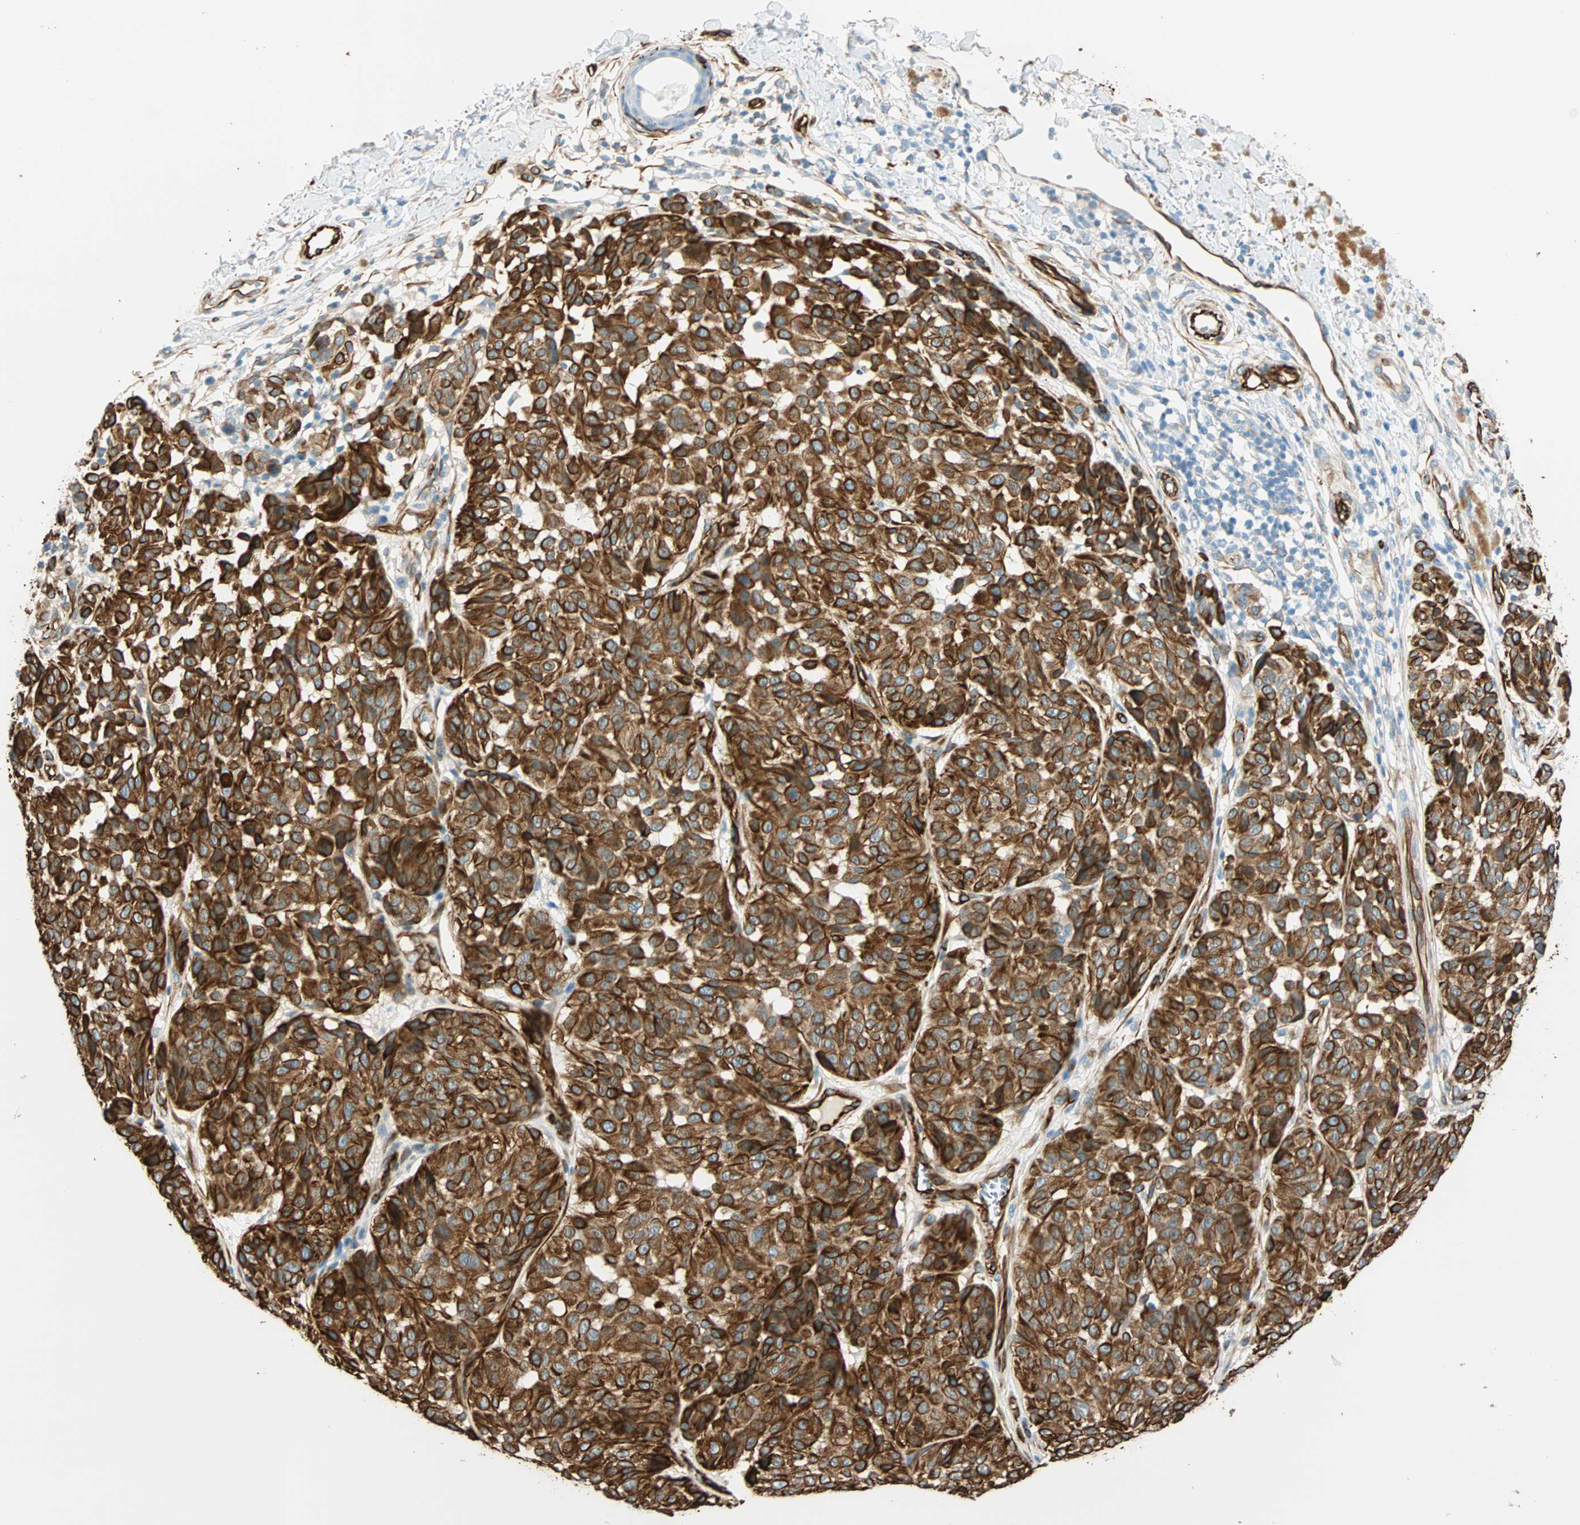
{"staining": {"intensity": "strong", "quantity": ">75%", "location": "cytoplasmic/membranous"}, "tissue": "melanoma", "cell_type": "Tumor cells", "image_type": "cancer", "snomed": [{"axis": "morphology", "description": "Malignant melanoma, NOS"}, {"axis": "topography", "description": "Skin"}], "caption": "The histopathology image displays a brown stain indicating the presence of a protein in the cytoplasmic/membranous of tumor cells in malignant melanoma.", "gene": "NES", "patient": {"sex": "female", "age": 46}}